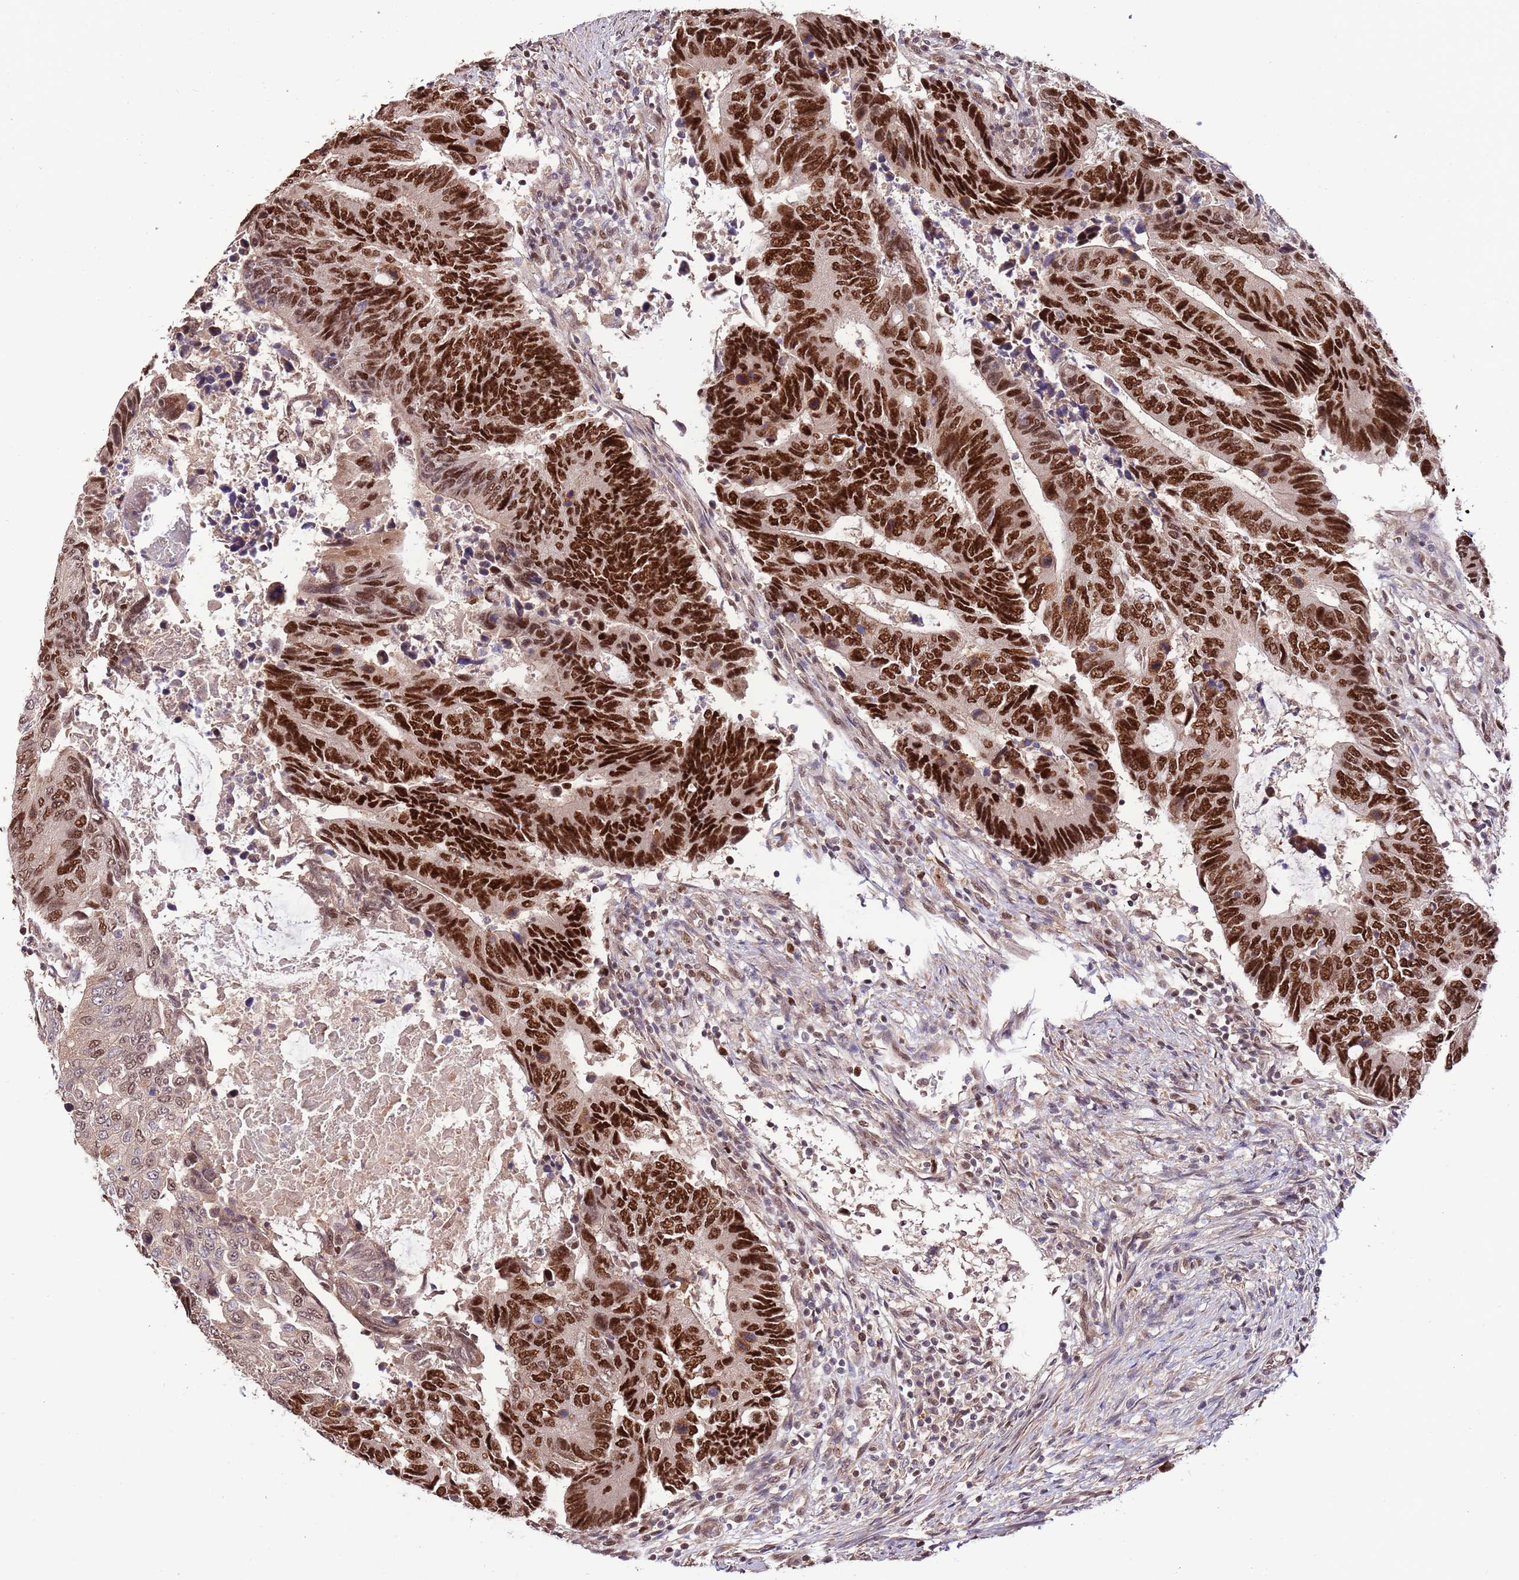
{"staining": {"intensity": "strong", "quantity": ">75%", "location": "nuclear"}, "tissue": "colorectal cancer", "cell_type": "Tumor cells", "image_type": "cancer", "snomed": [{"axis": "morphology", "description": "Adenocarcinoma, NOS"}, {"axis": "topography", "description": "Colon"}], "caption": "Protein expression analysis of human adenocarcinoma (colorectal) reveals strong nuclear staining in about >75% of tumor cells. The staining was performed using DAB, with brown indicating positive protein expression. Nuclei are stained blue with hematoxylin.", "gene": "RIF1", "patient": {"sex": "male", "age": 87}}